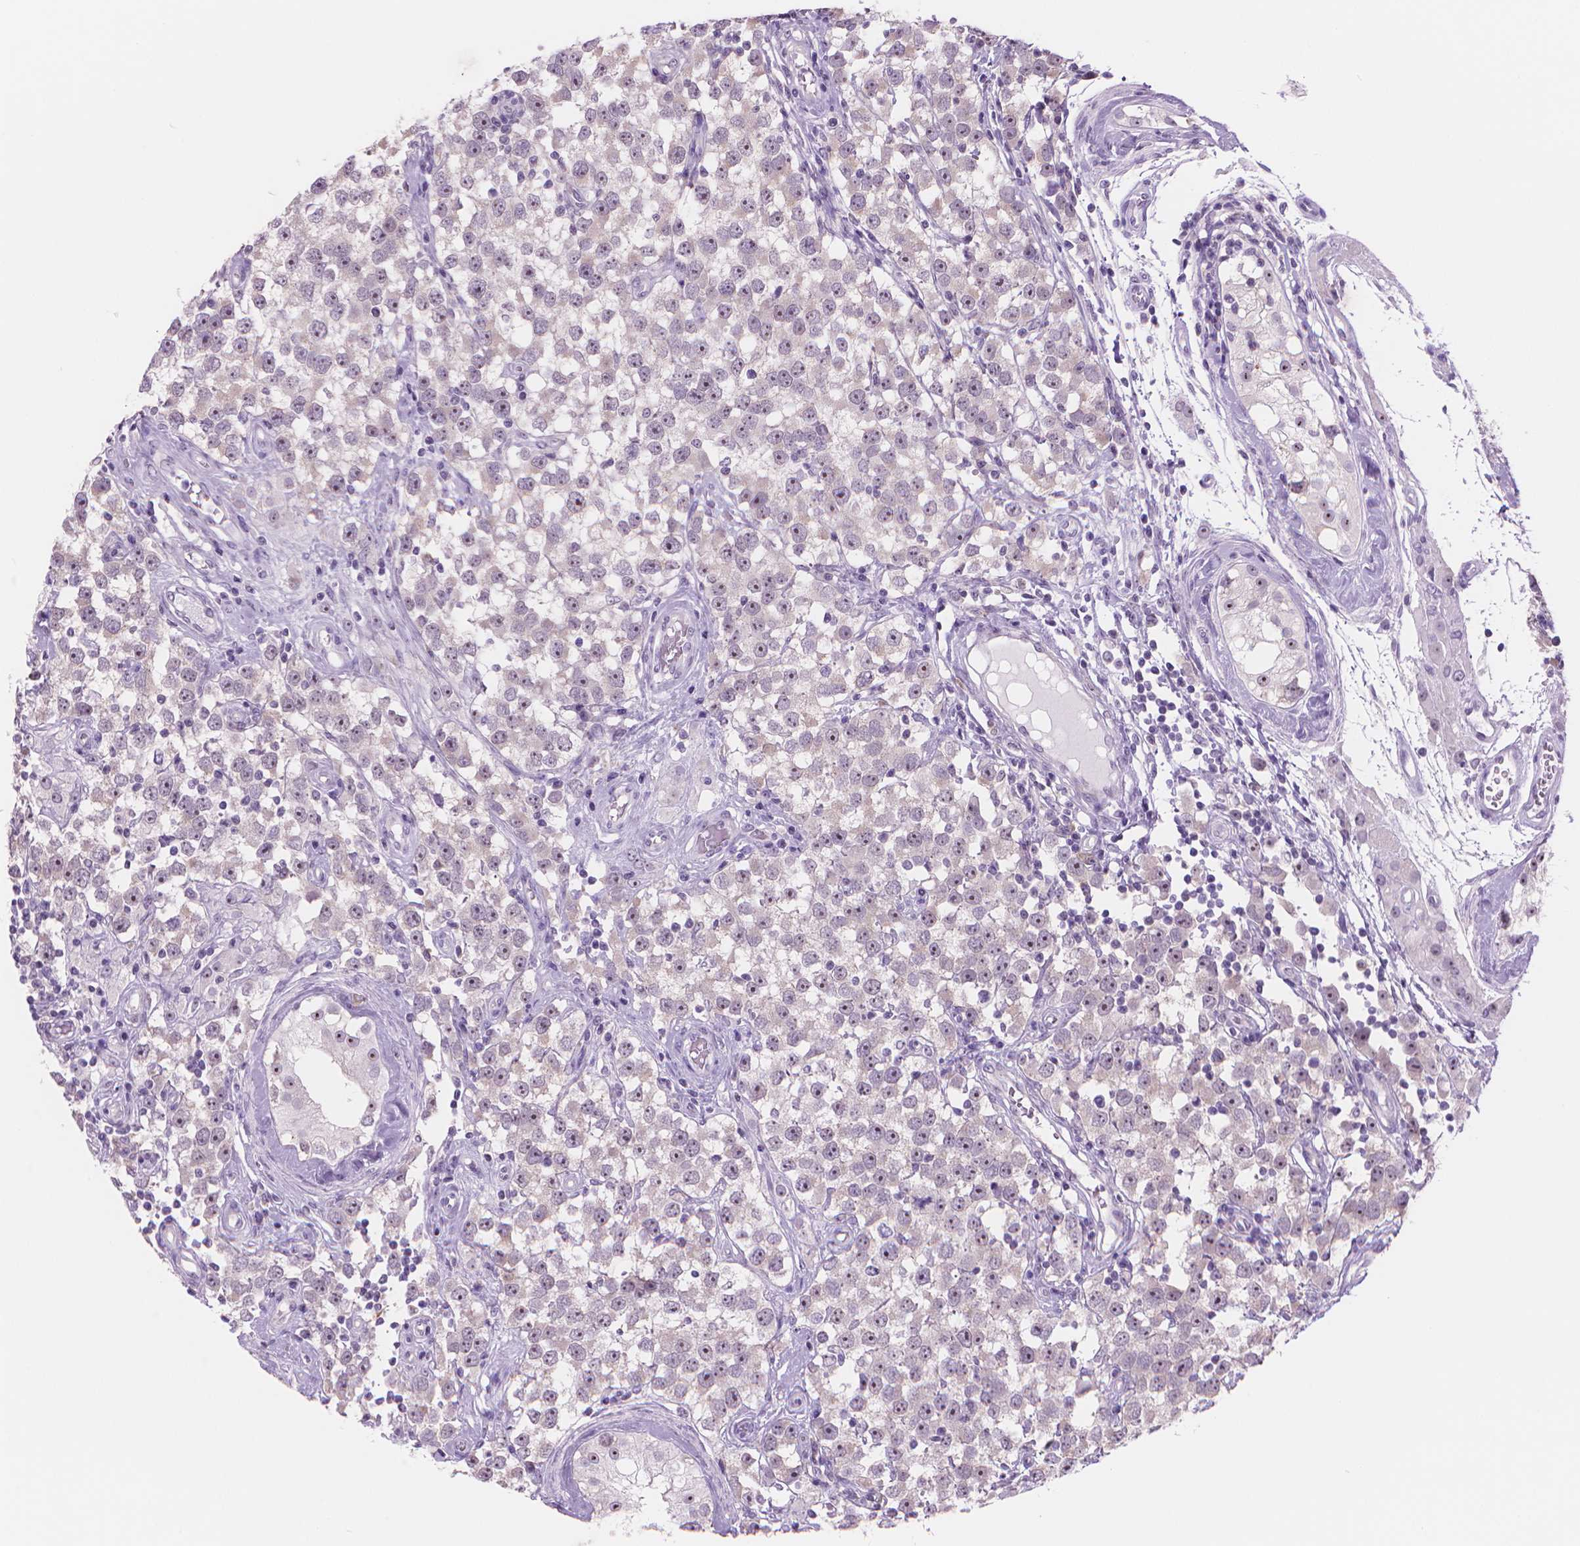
{"staining": {"intensity": "negative", "quantity": "none", "location": "none"}, "tissue": "testis cancer", "cell_type": "Tumor cells", "image_type": "cancer", "snomed": [{"axis": "morphology", "description": "Seminoma, NOS"}, {"axis": "topography", "description": "Testis"}], "caption": "Tumor cells are negative for protein expression in human testis seminoma.", "gene": "ENSG00000187186", "patient": {"sex": "male", "age": 34}}